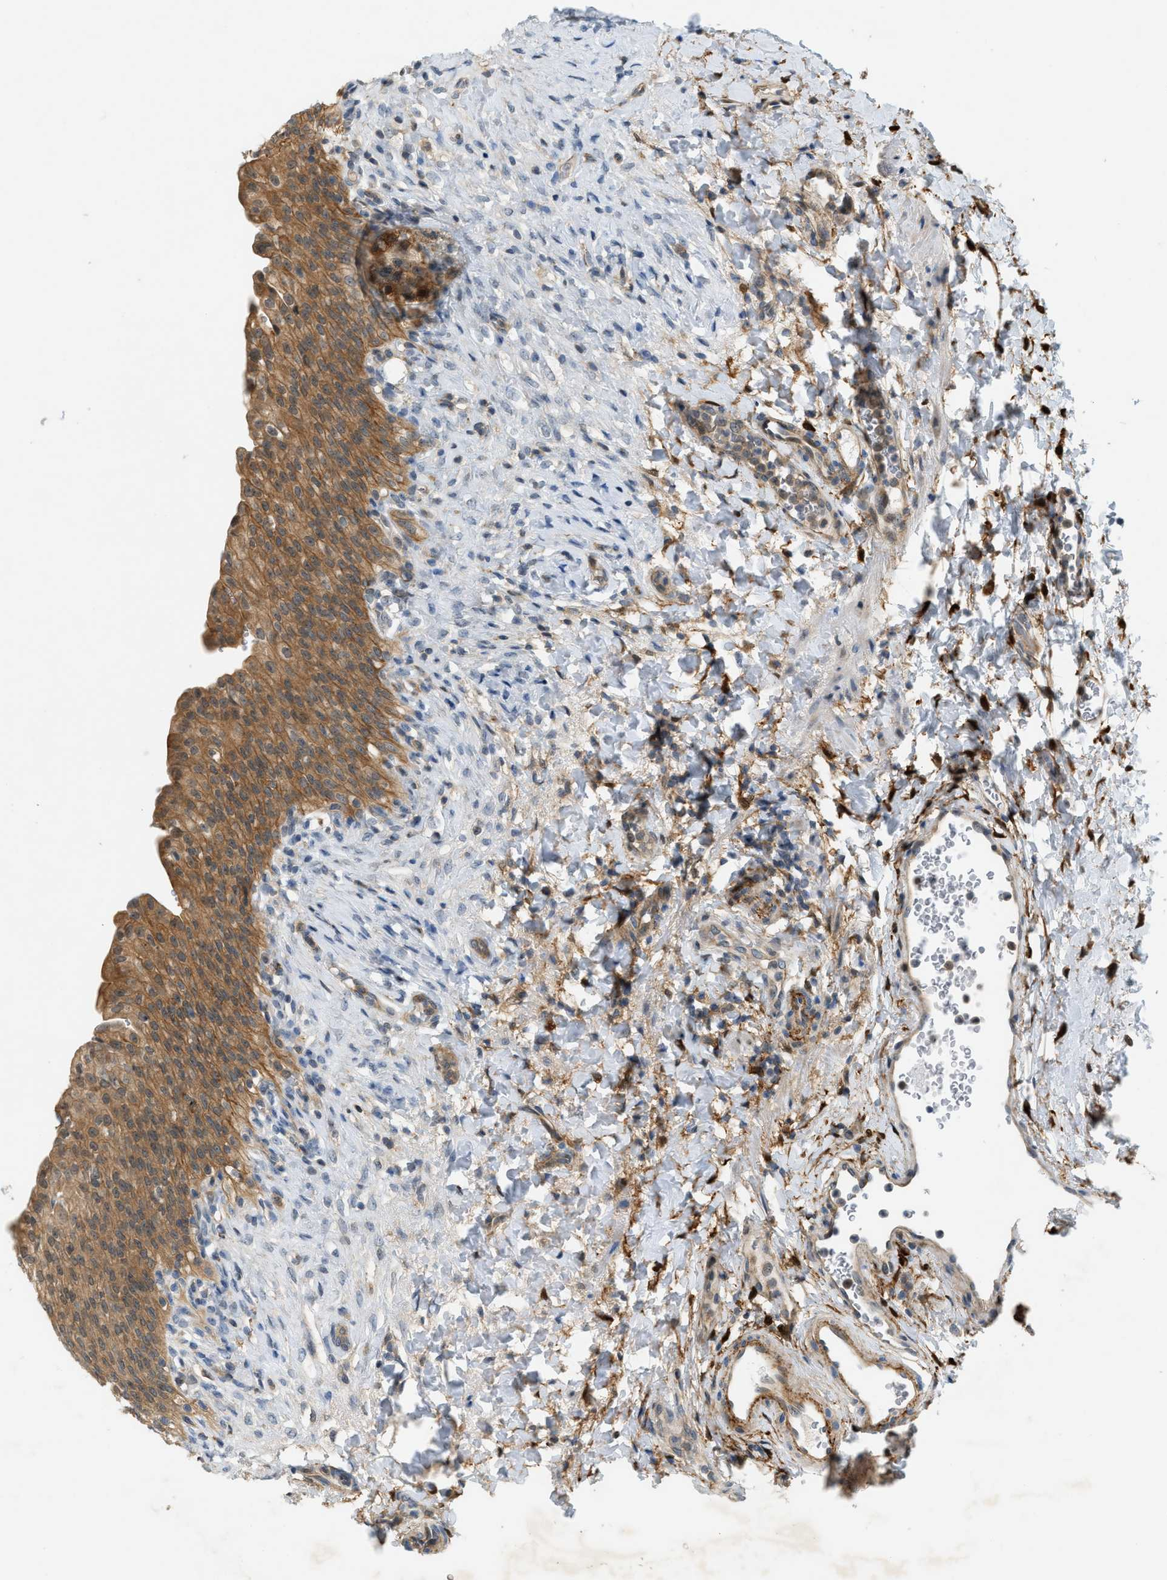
{"staining": {"intensity": "moderate", "quantity": ">75%", "location": "cytoplasmic/membranous,nuclear"}, "tissue": "urinary bladder", "cell_type": "Urothelial cells", "image_type": "normal", "snomed": [{"axis": "morphology", "description": "Urothelial carcinoma, High grade"}, {"axis": "topography", "description": "Urinary bladder"}], "caption": "This photomicrograph displays unremarkable urinary bladder stained with IHC to label a protein in brown. The cytoplasmic/membranous,nuclear of urothelial cells show moderate positivity for the protein. Nuclei are counter-stained blue.", "gene": "PDCL3", "patient": {"sex": "male", "age": 46}}